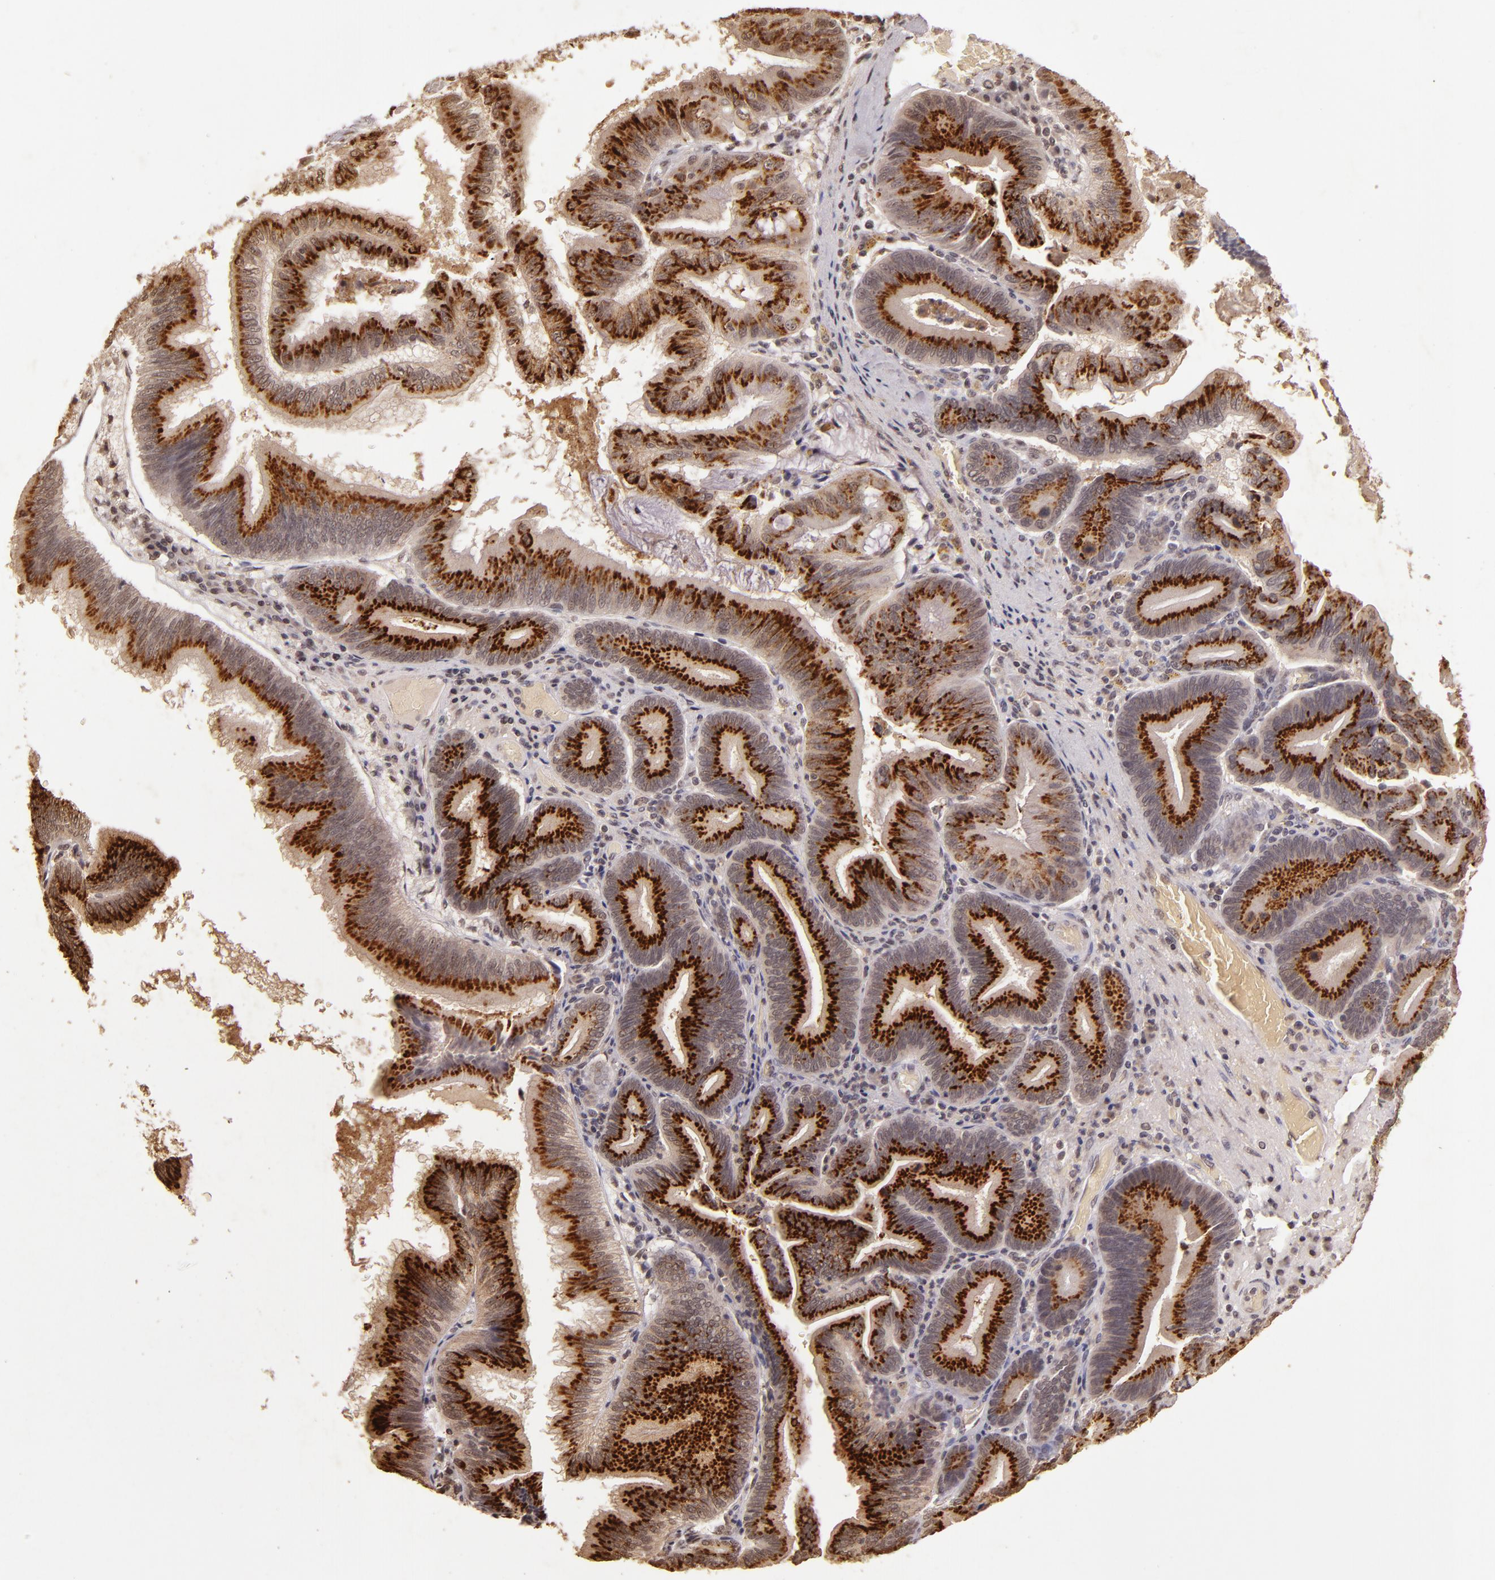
{"staining": {"intensity": "moderate", "quantity": ">75%", "location": "cytoplasmic/membranous,nuclear"}, "tissue": "pancreatic cancer", "cell_type": "Tumor cells", "image_type": "cancer", "snomed": [{"axis": "morphology", "description": "Adenocarcinoma, NOS"}, {"axis": "topography", "description": "Pancreas"}], "caption": "Immunohistochemistry staining of pancreatic adenocarcinoma, which exhibits medium levels of moderate cytoplasmic/membranous and nuclear positivity in about >75% of tumor cells indicating moderate cytoplasmic/membranous and nuclear protein expression. The staining was performed using DAB (brown) for protein detection and nuclei were counterstained in hematoxylin (blue).", "gene": "CUL1", "patient": {"sex": "male", "age": 82}}